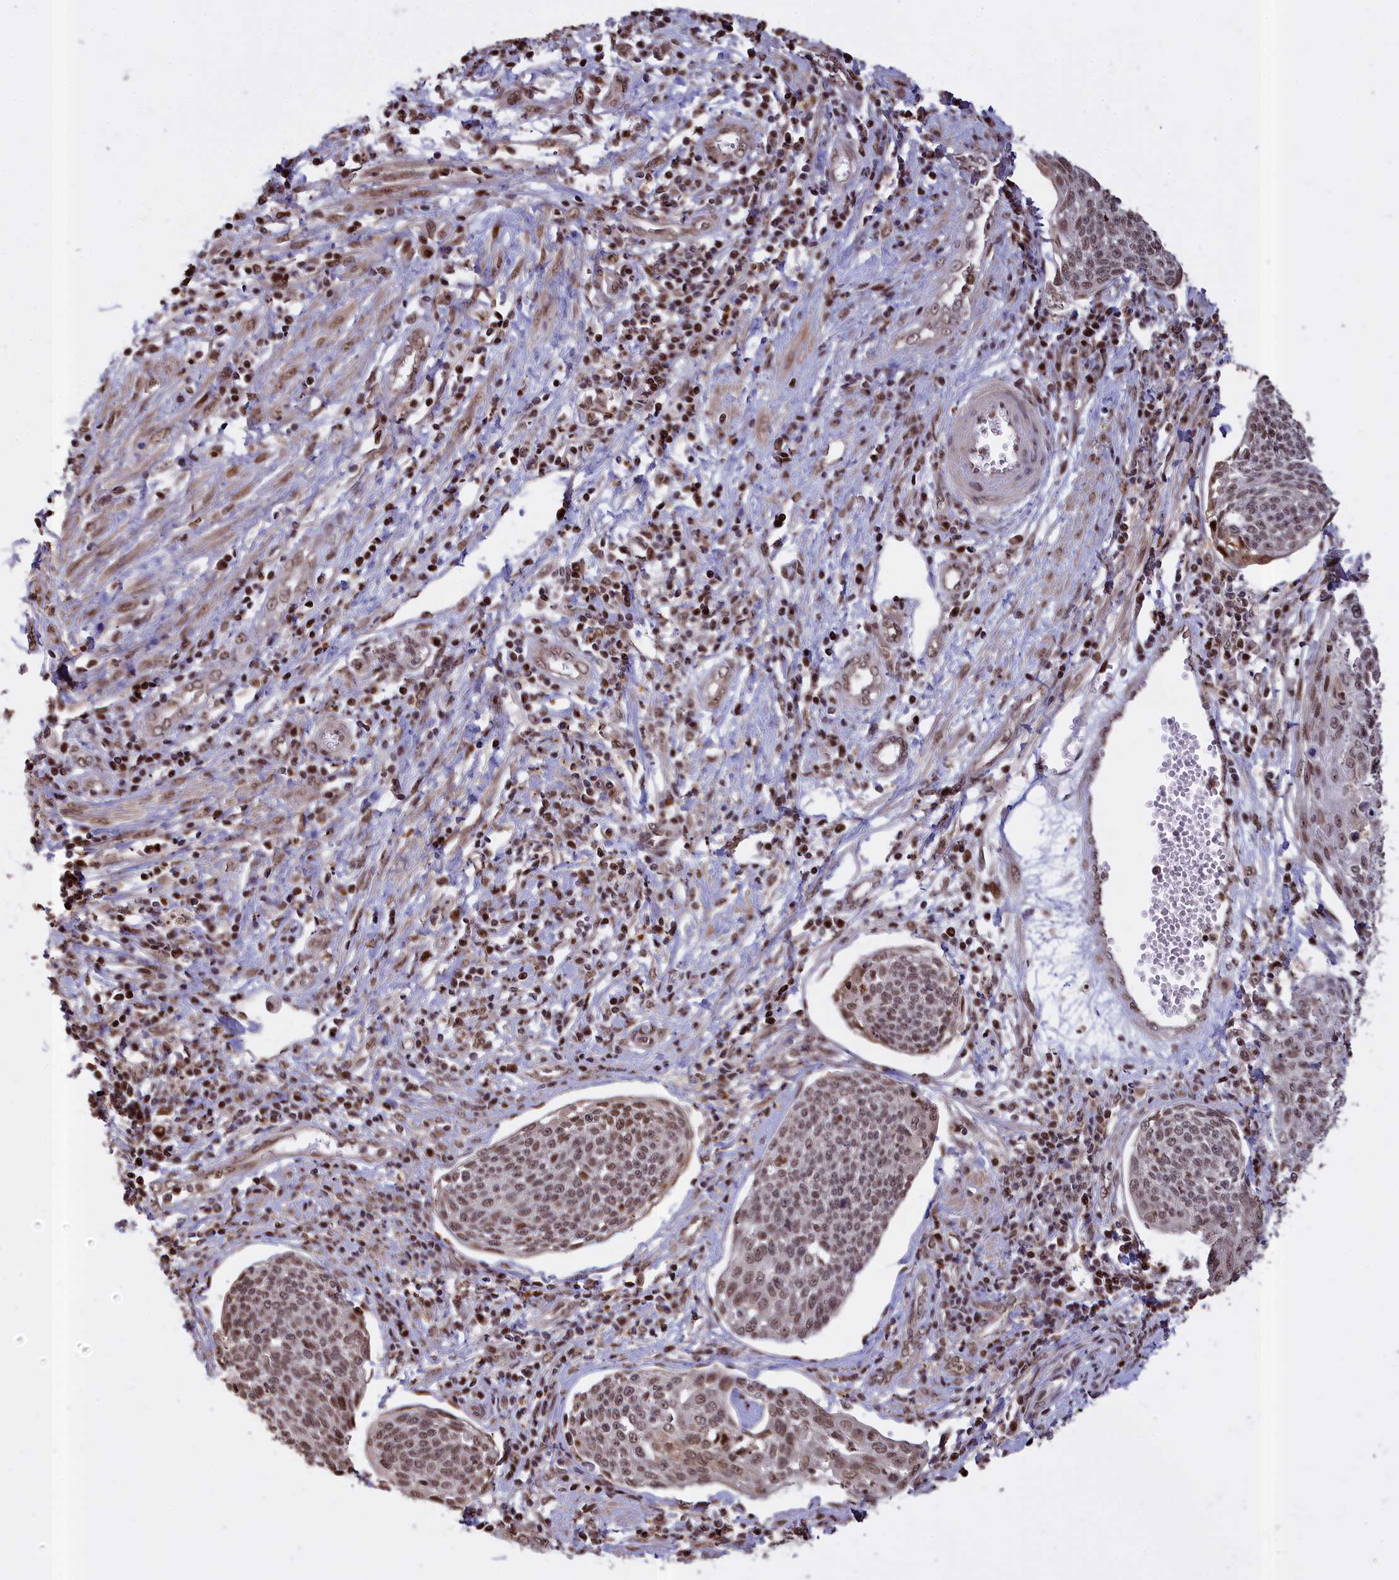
{"staining": {"intensity": "moderate", "quantity": ">75%", "location": "nuclear"}, "tissue": "cervical cancer", "cell_type": "Tumor cells", "image_type": "cancer", "snomed": [{"axis": "morphology", "description": "Squamous cell carcinoma, NOS"}, {"axis": "topography", "description": "Cervix"}], "caption": "Immunohistochemistry (DAB (3,3'-diaminobenzidine)) staining of human squamous cell carcinoma (cervical) shows moderate nuclear protein expression in approximately >75% of tumor cells.", "gene": "RELB", "patient": {"sex": "female", "age": 34}}